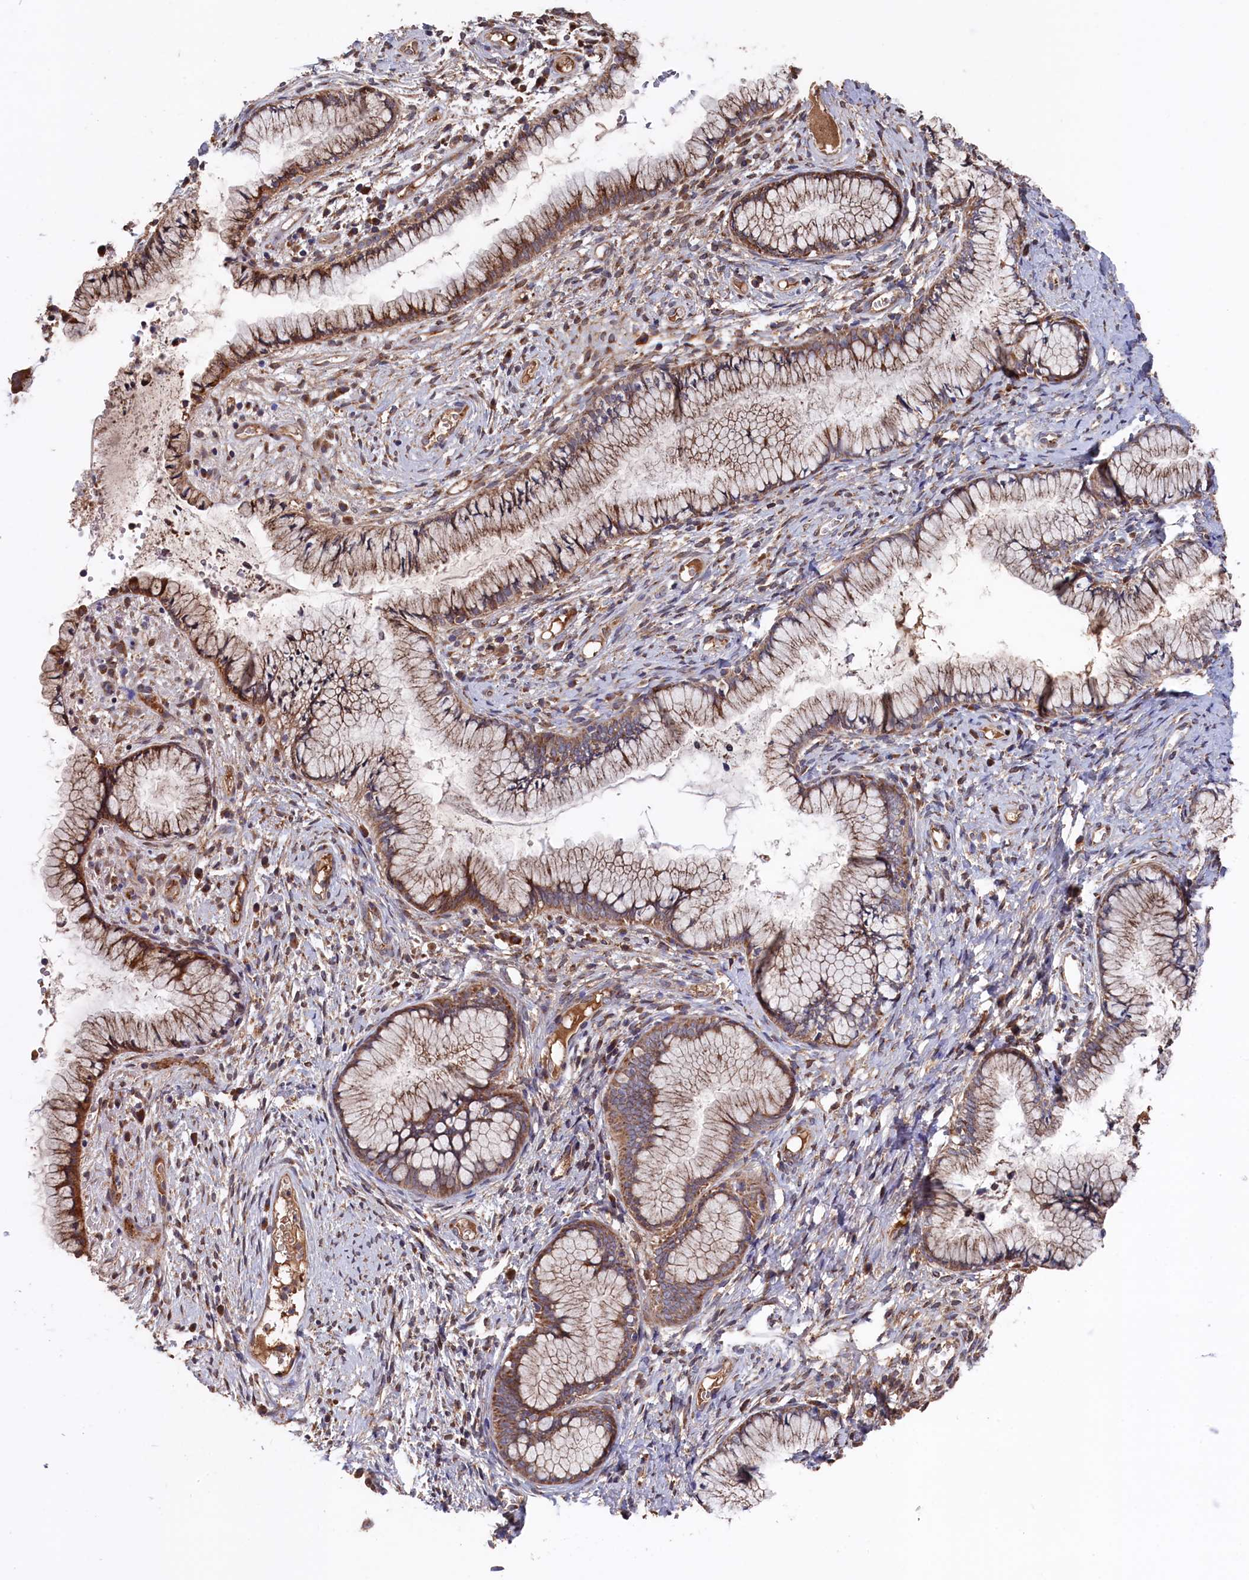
{"staining": {"intensity": "moderate", "quantity": ">75%", "location": "cytoplasmic/membranous"}, "tissue": "cervix", "cell_type": "Glandular cells", "image_type": "normal", "snomed": [{"axis": "morphology", "description": "Normal tissue, NOS"}, {"axis": "topography", "description": "Cervix"}], "caption": "DAB immunohistochemical staining of benign human cervix reveals moderate cytoplasmic/membranous protein staining in about >75% of glandular cells.", "gene": "SLC12A4", "patient": {"sex": "female", "age": 42}}